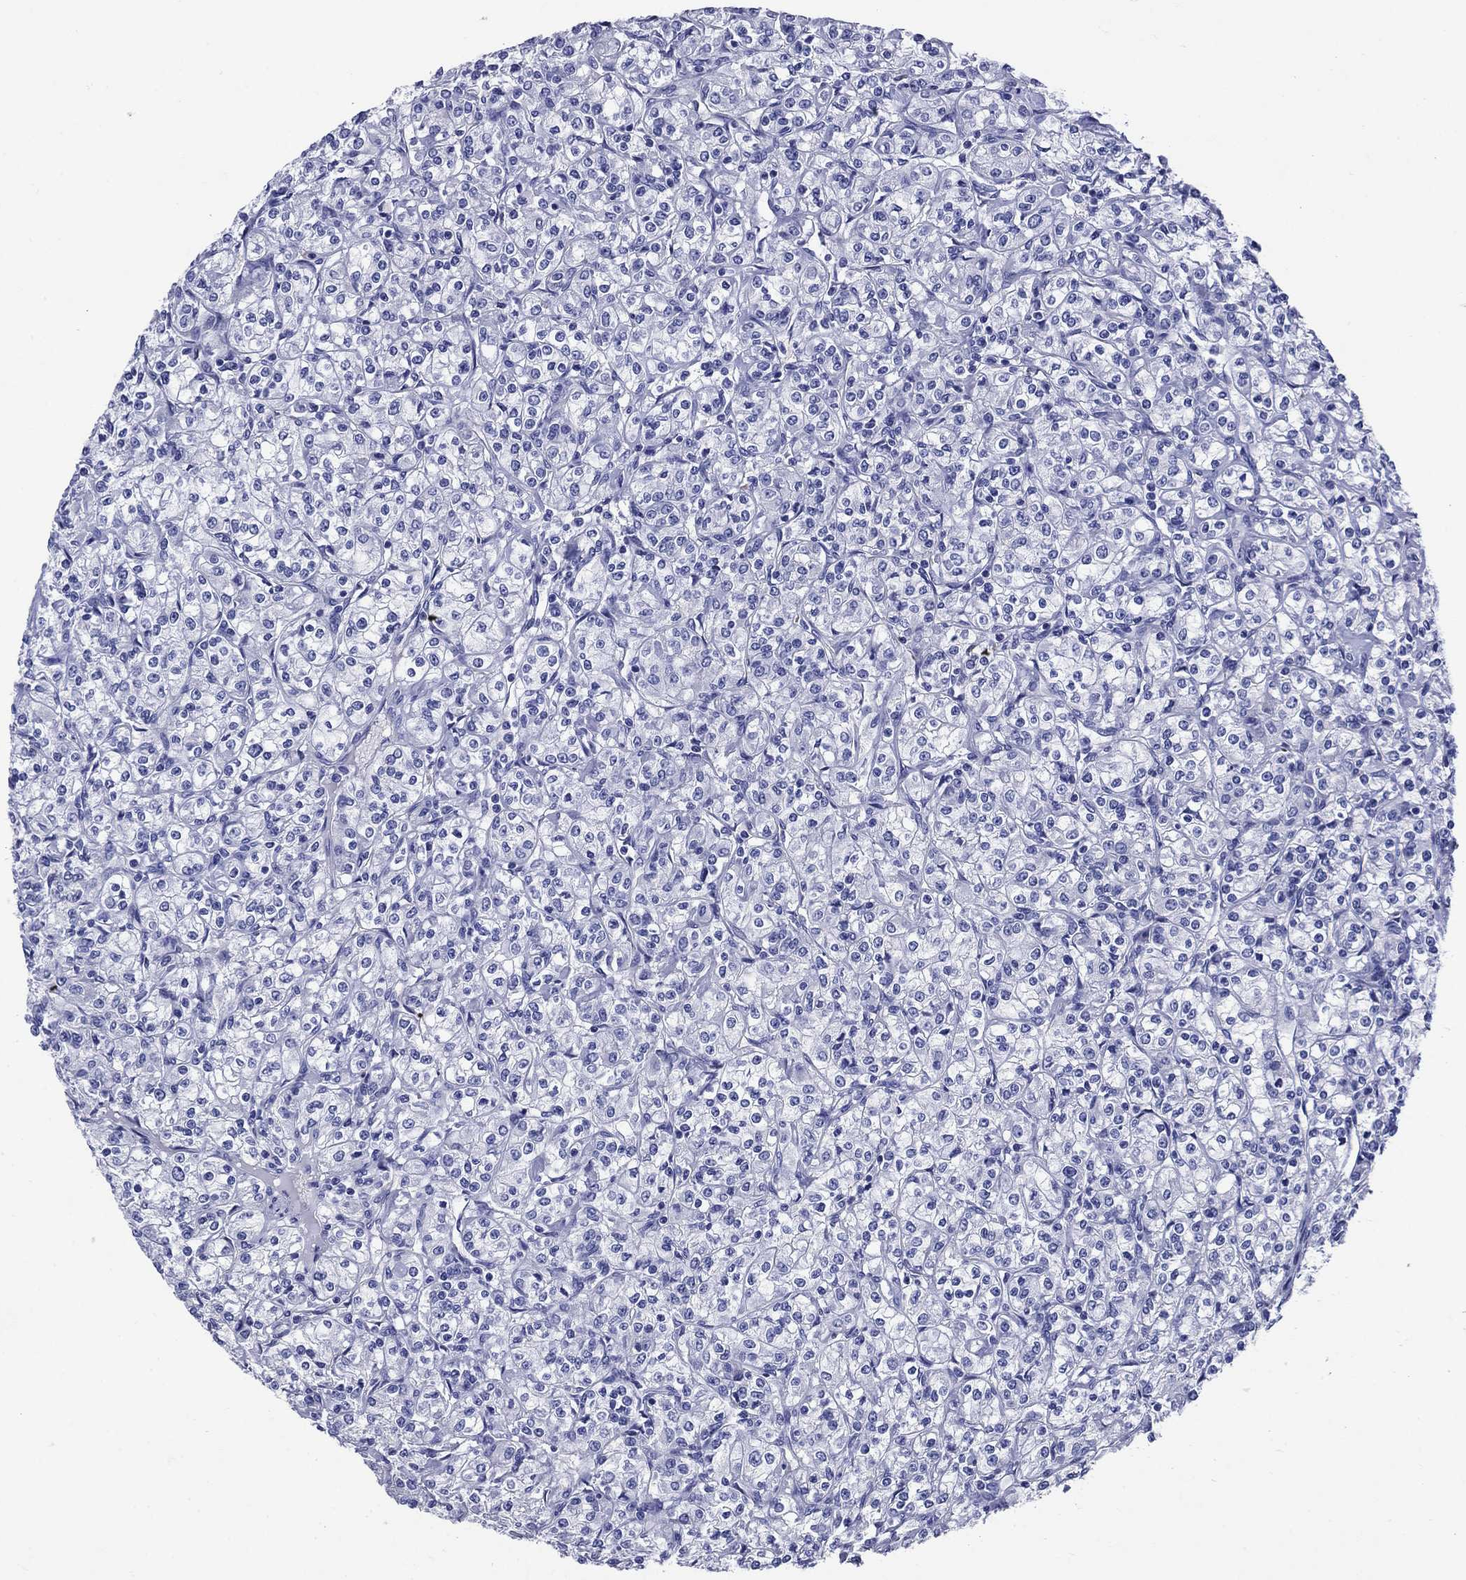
{"staining": {"intensity": "negative", "quantity": "none", "location": "none"}, "tissue": "renal cancer", "cell_type": "Tumor cells", "image_type": "cancer", "snomed": [{"axis": "morphology", "description": "Adenocarcinoma, NOS"}, {"axis": "topography", "description": "Kidney"}], "caption": "This is an immunohistochemistry image of human renal adenocarcinoma. There is no positivity in tumor cells.", "gene": "SLC1A2", "patient": {"sex": "male", "age": 77}}